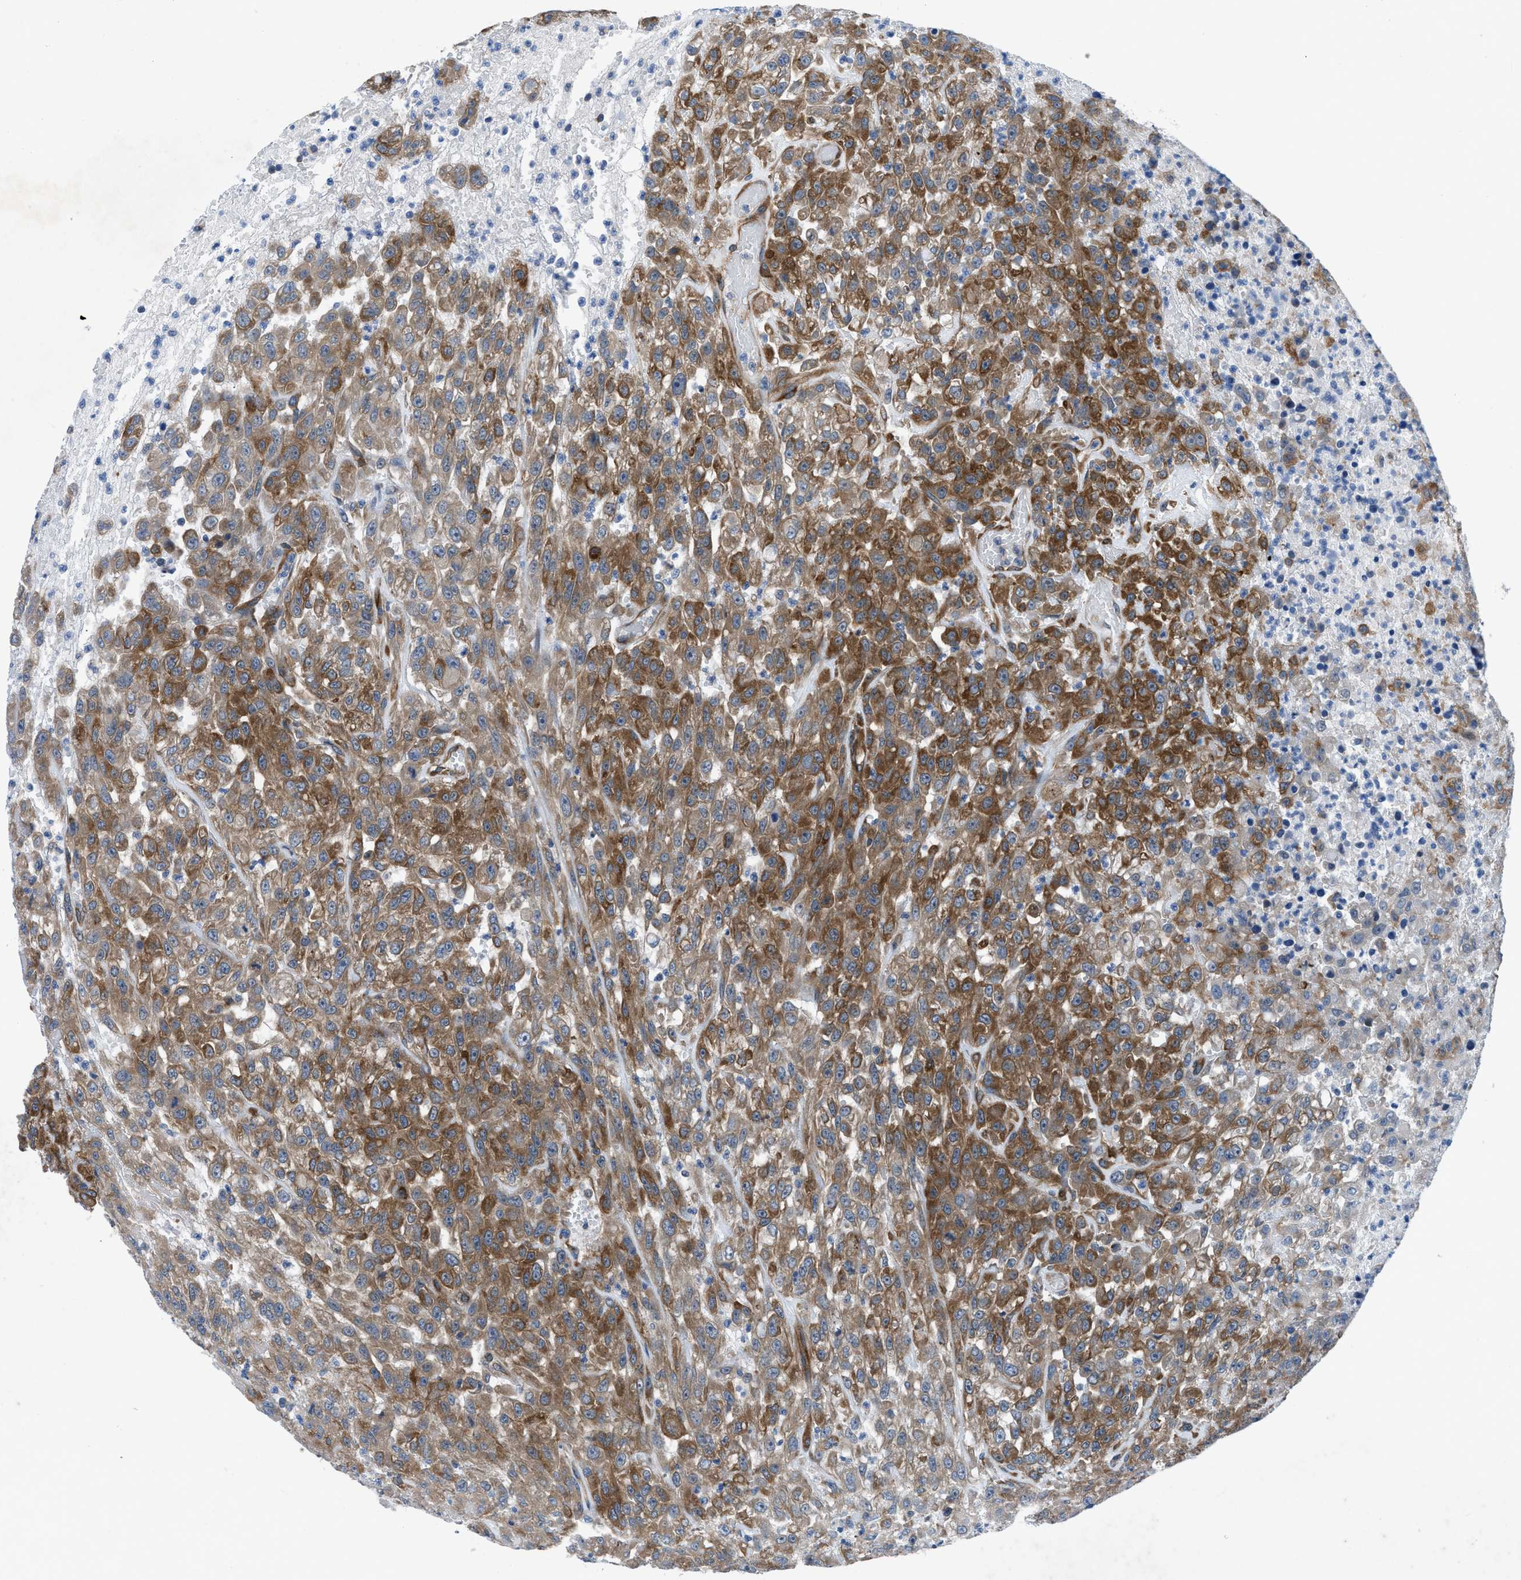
{"staining": {"intensity": "moderate", "quantity": ">75%", "location": "cytoplasmic/membranous"}, "tissue": "urothelial cancer", "cell_type": "Tumor cells", "image_type": "cancer", "snomed": [{"axis": "morphology", "description": "Urothelial carcinoma, High grade"}, {"axis": "topography", "description": "Urinary bladder"}], "caption": "The immunohistochemical stain labels moderate cytoplasmic/membranous positivity in tumor cells of urothelial cancer tissue. (DAB IHC with brightfield microscopy, high magnification).", "gene": "TRIP4", "patient": {"sex": "male", "age": 46}}